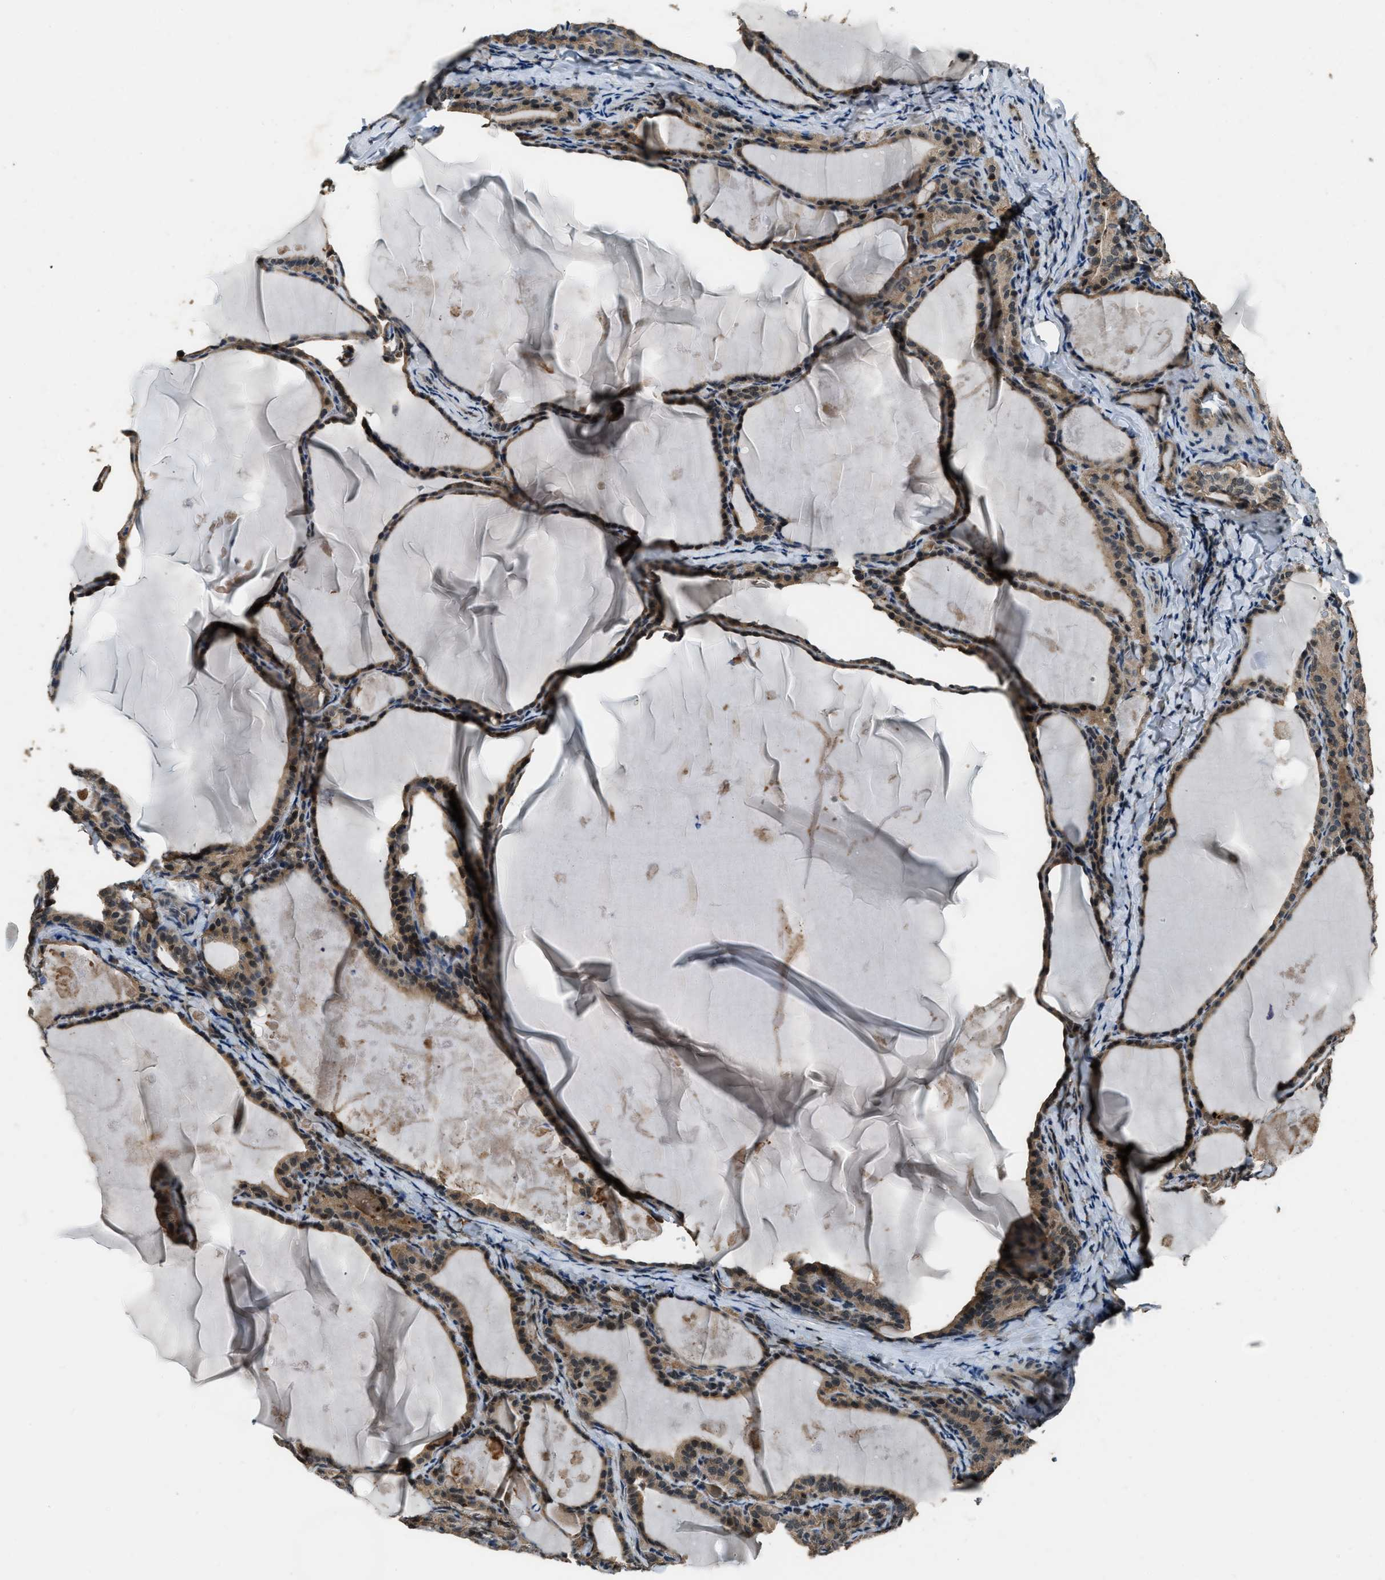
{"staining": {"intensity": "moderate", "quantity": ">75%", "location": "cytoplasmic/membranous,nuclear"}, "tissue": "thyroid cancer", "cell_type": "Tumor cells", "image_type": "cancer", "snomed": [{"axis": "morphology", "description": "Papillary adenocarcinoma, NOS"}, {"axis": "topography", "description": "Thyroid gland"}], "caption": "Thyroid cancer (papillary adenocarcinoma) stained with immunohistochemistry (IHC) demonstrates moderate cytoplasmic/membranous and nuclear positivity in about >75% of tumor cells.", "gene": "NUDCD3", "patient": {"sex": "female", "age": 42}}